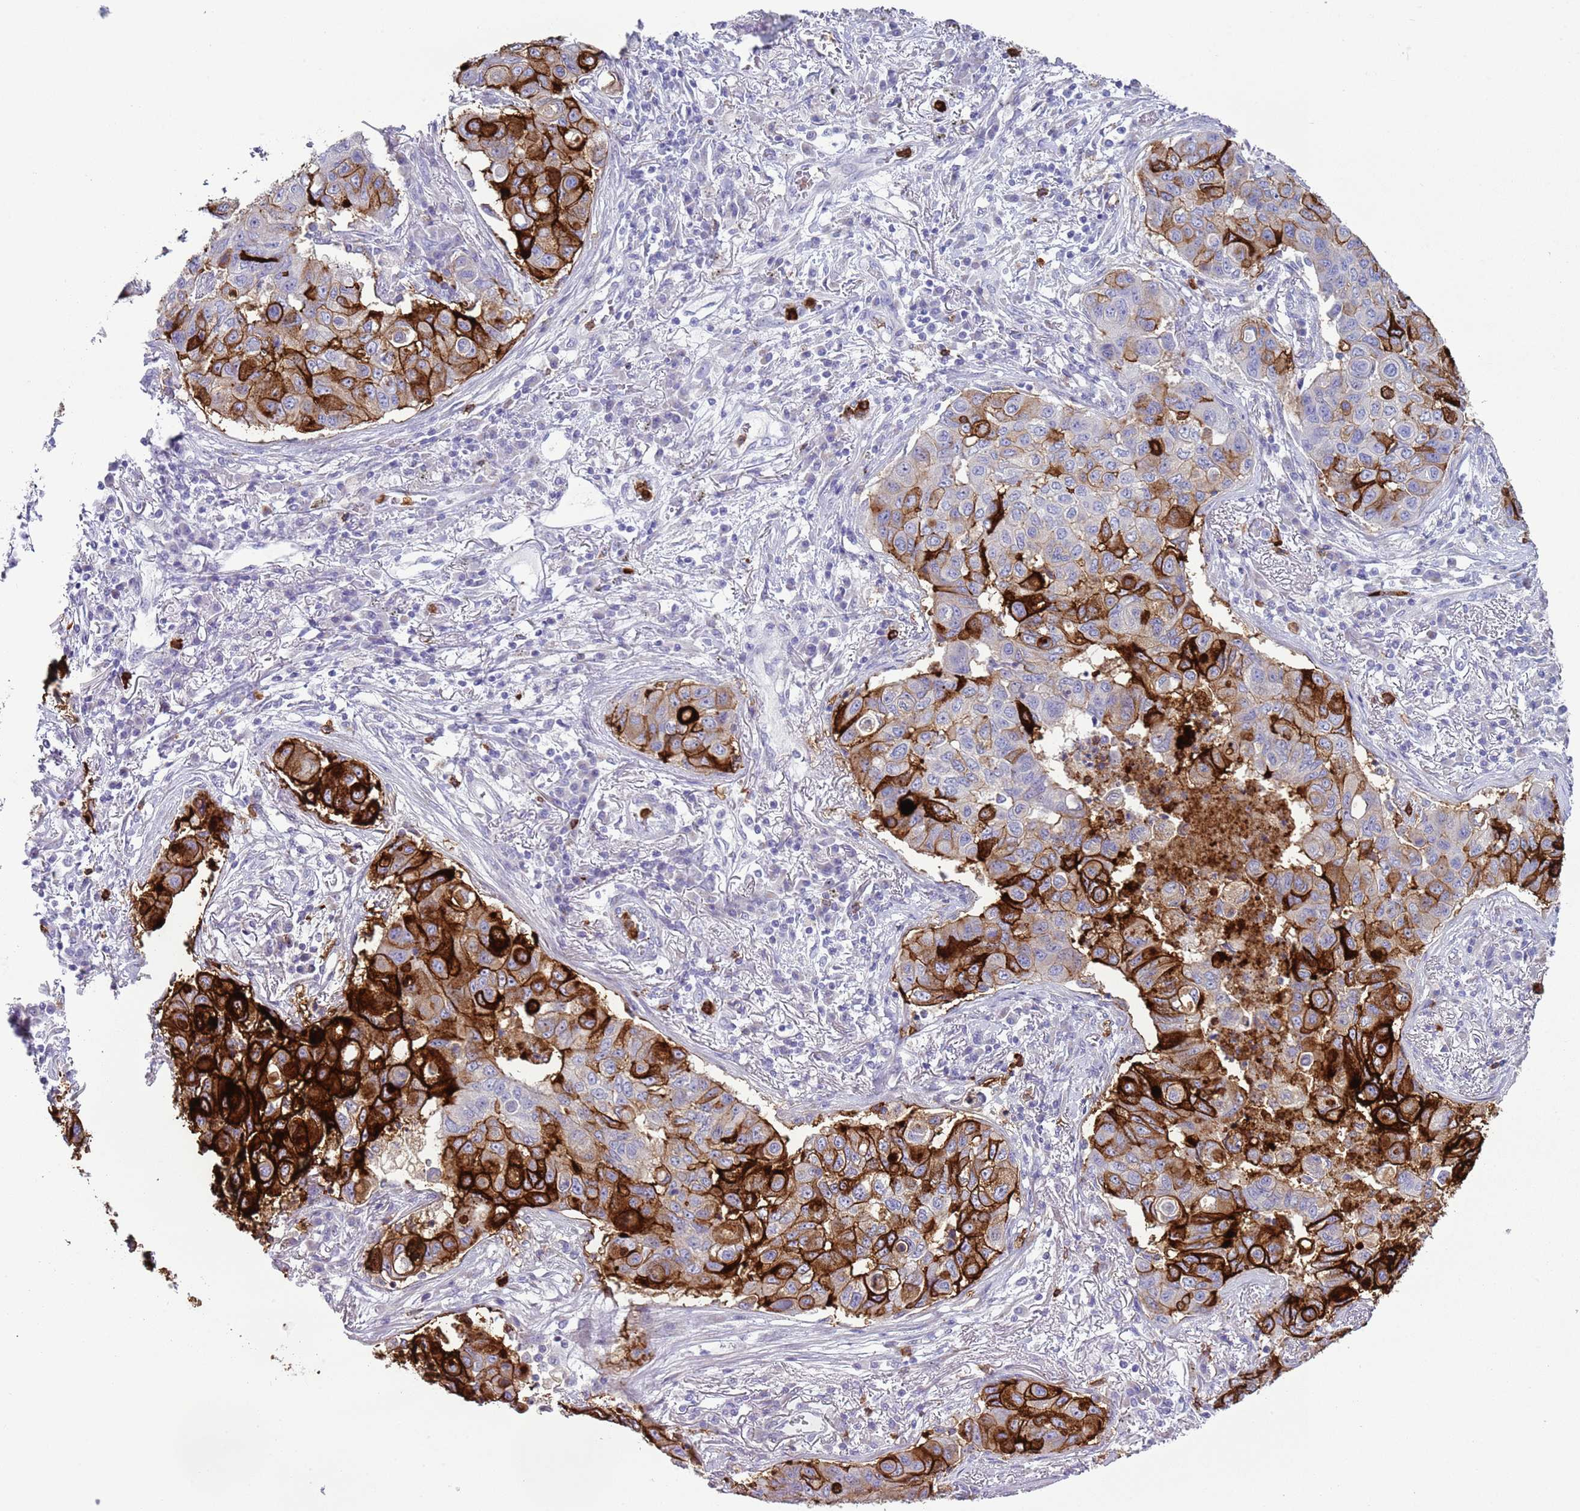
{"staining": {"intensity": "strong", "quantity": "25%-75%", "location": "cytoplasmic/membranous"}, "tissue": "lung cancer", "cell_type": "Tumor cells", "image_type": "cancer", "snomed": [{"axis": "morphology", "description": "Squamous cell carcinoma, NOS"}, {"axis": "topography", "description": "Lung"}], "caption": "Squamous cell carcinoma (lung) was stained to show a protein in brown. There is high levels of strong cytoplasmic/membranous staining in approximately 25%-75% of tumor cells. The staining was performed using DAB (3,3'-diaminobenzidine) to visualize the protein expression in brown, while the nuclei were stained in blue with hematoxylin (Magnification: 20x).", "gene": "CD177", "patient": {"sex": "male", "age": 74}}